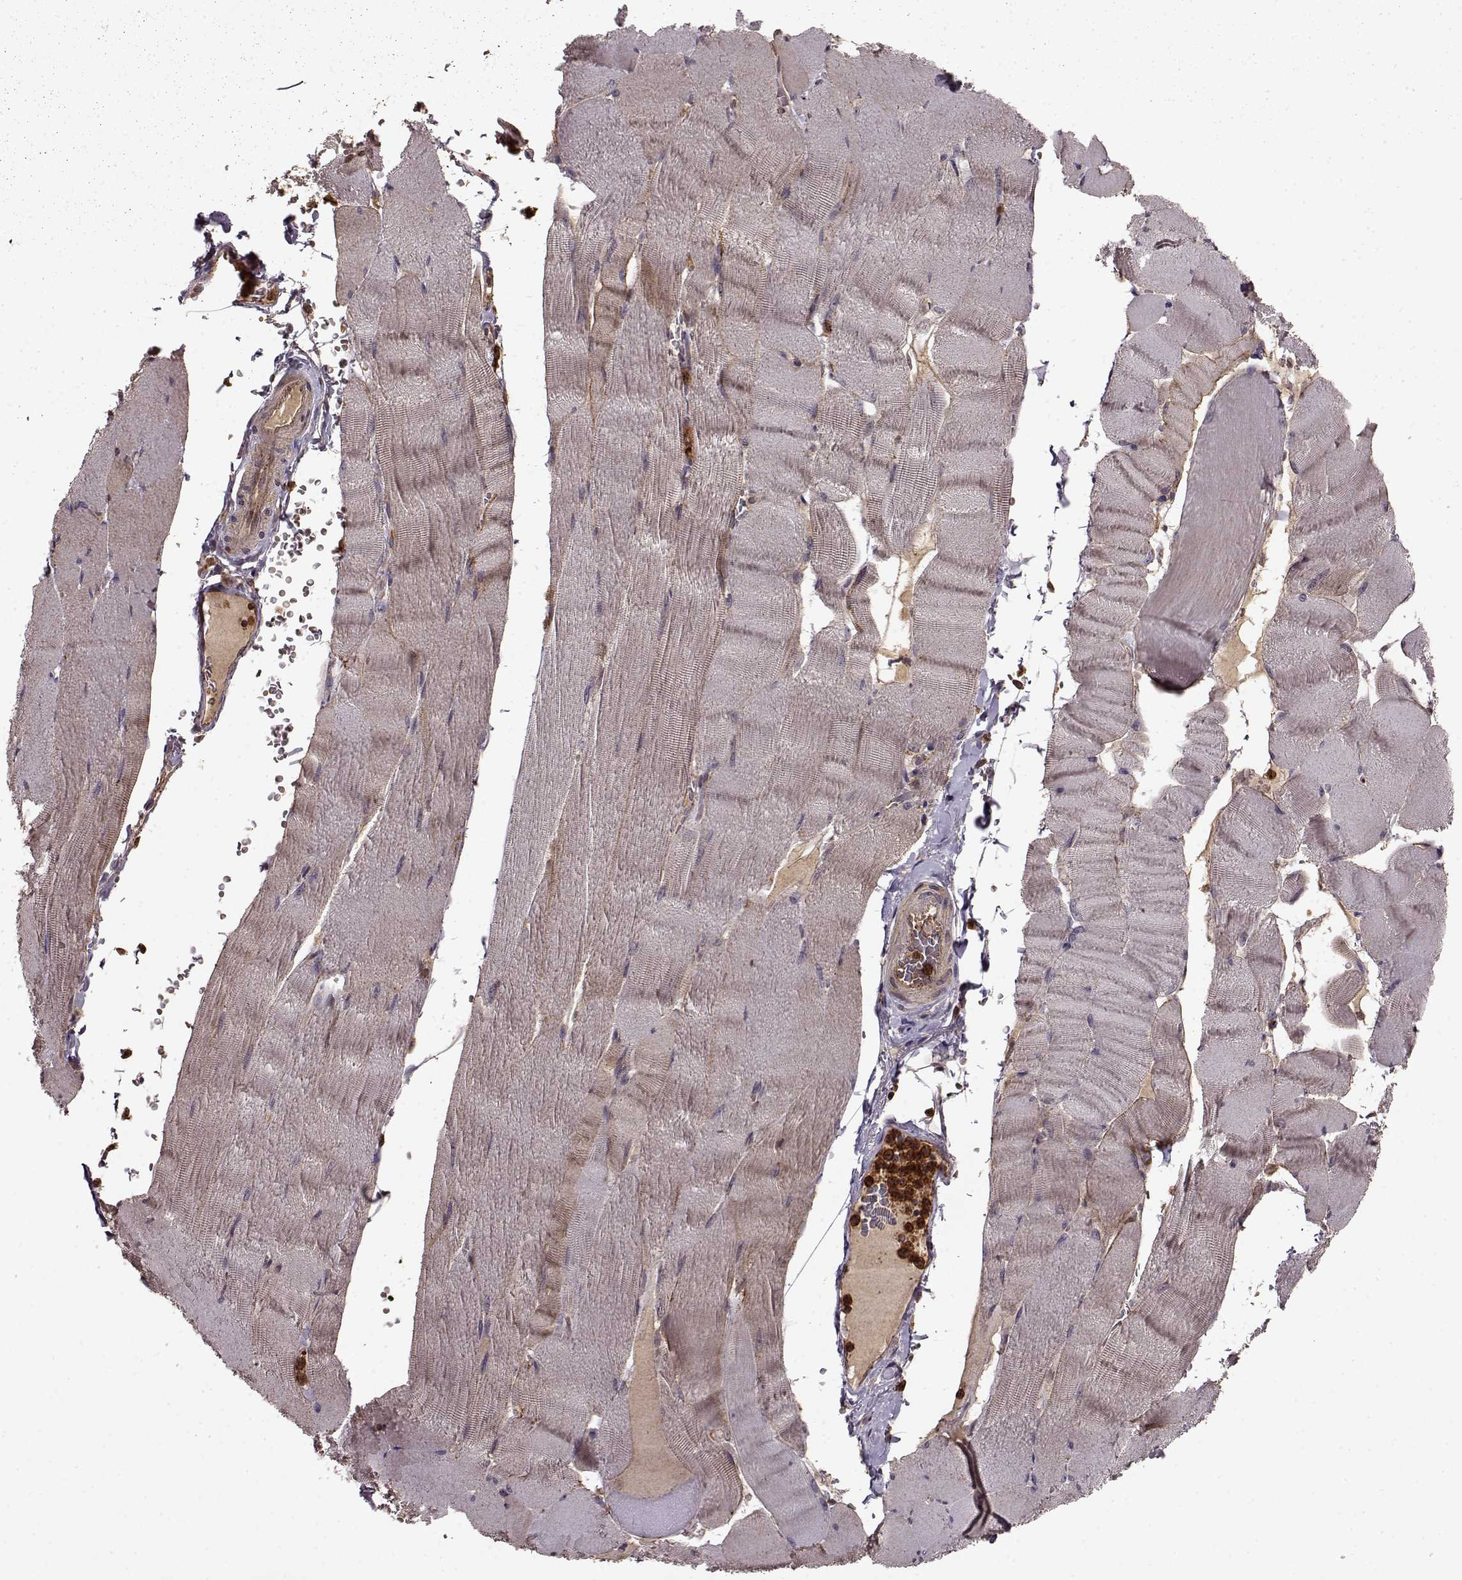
{"staining": {"intensity": "negative", "quantity": "none", "location": "none"}, "tissue": "skeletal muscle", "cell_type": "Myocytes", "image_type": "normal", "snomed": [{"axis": "morphology", "description": "Normal tissue, NOS"}, {"axis": "topography", "description": "Skeletal muscle"}], "caption": "Immunohistochemistry micrograph of normal skeletal muscle: human skeletal muscle stained with DAB exhibits no significant protein staining in myocytes.", "gene": "IFRD2", "patient": {"sex": "male", "age": 56}}